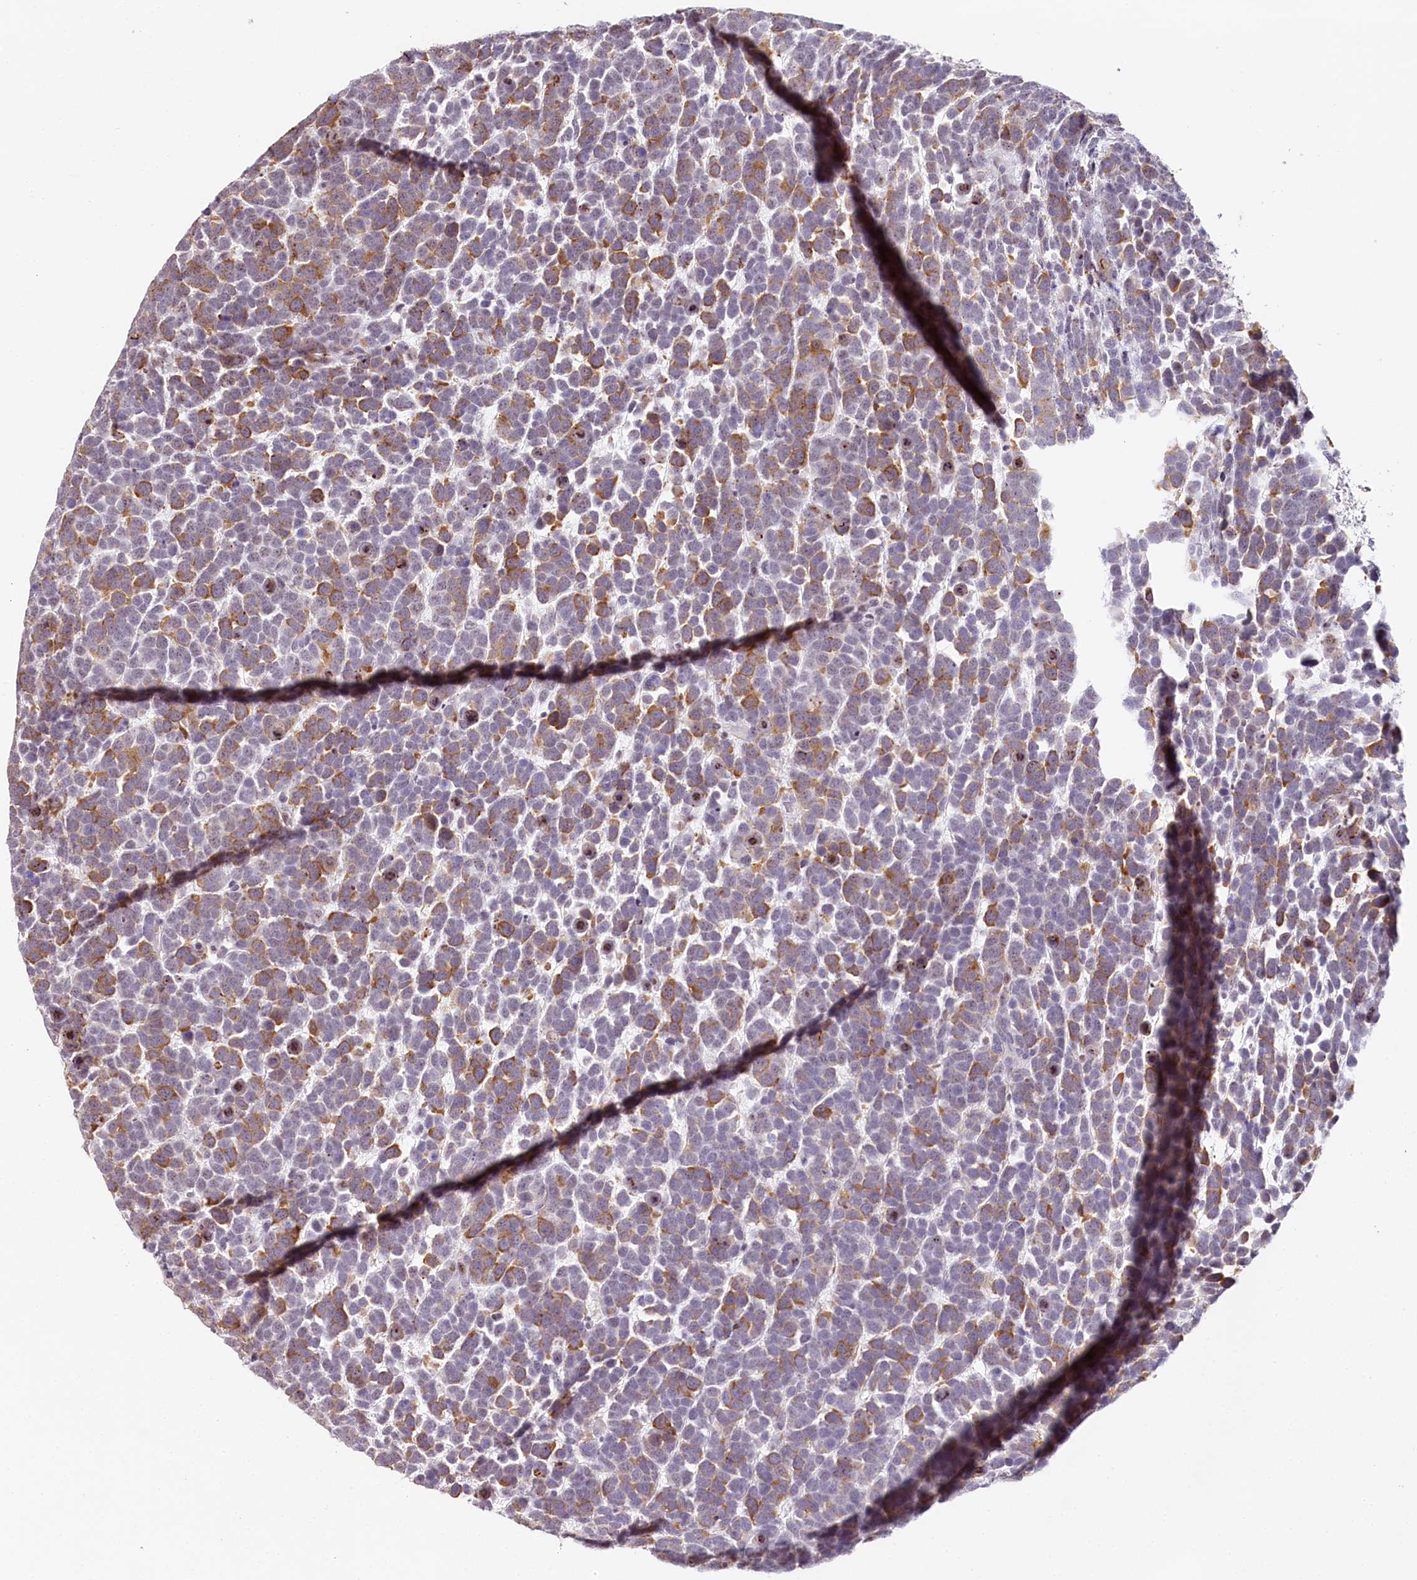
{"staining": {"intensity": "moderate", "quantity": "25%-75%", "location": "cytoplasmic/membranous"}, "tissue": "urothelial cancer", "cell_type": "Tumor cells", "image_type": "cancer", "snomed": [{"axis": "morphology", "description": "Urothelial carcinoma, High grade"}, {"axis": "topography", "description": "Urinary bladder"}], "caption": "The immunohistochemical stain highlights moderate cytoplasmic/membranous expression in tumor cells of urothelial carcinoma (high-grade) tissue. The protein is shown in brown color, while the nuclei are stained blue.", "gene": "HPD", "patient": {"sex": "female", "age": 82}}